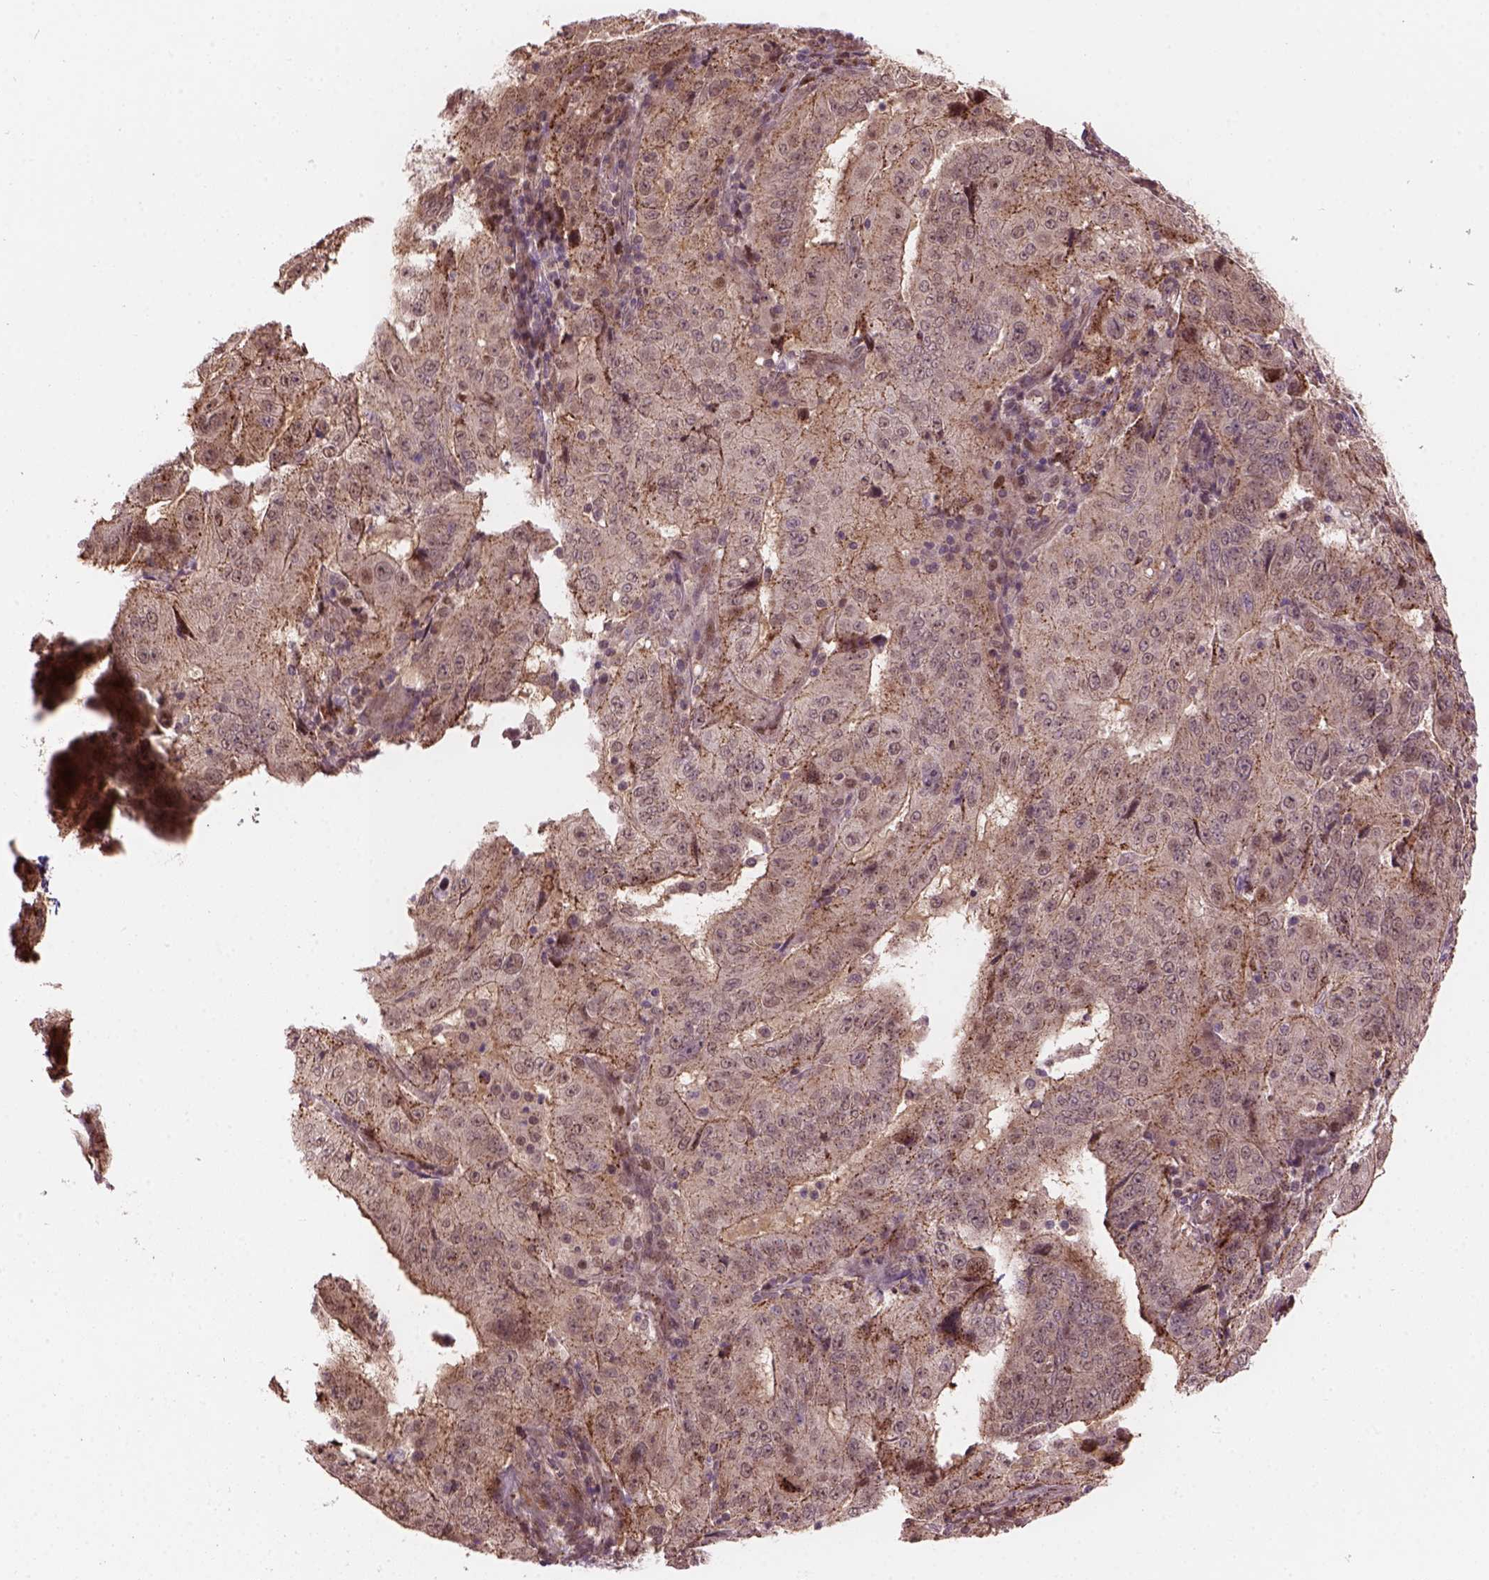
{"staining": {"intensity": "moderate", "quantity": ">75%", "location": "cytoplasmic/membranous,nuclear"}, "tissue": "pancreatic cancer", "cell_type": "Tumor cells", "image_type": "cancer", "snomed": [{"axis": "morphology", "description": "Adenocarcinoma, NOS"}, {"axis": "topography", "description": "Pancreas"}], "caption": "An immunohistochemistry image of neoplastic tissue is shown. Protein staining in brown shows moderate cytoplasmic/membranous and nuclear positivity in adenocarcinoma (pancreatic) within tumor cells.", "gene": "PSMD11", "patient": {"sex": "male", "age": 63}}